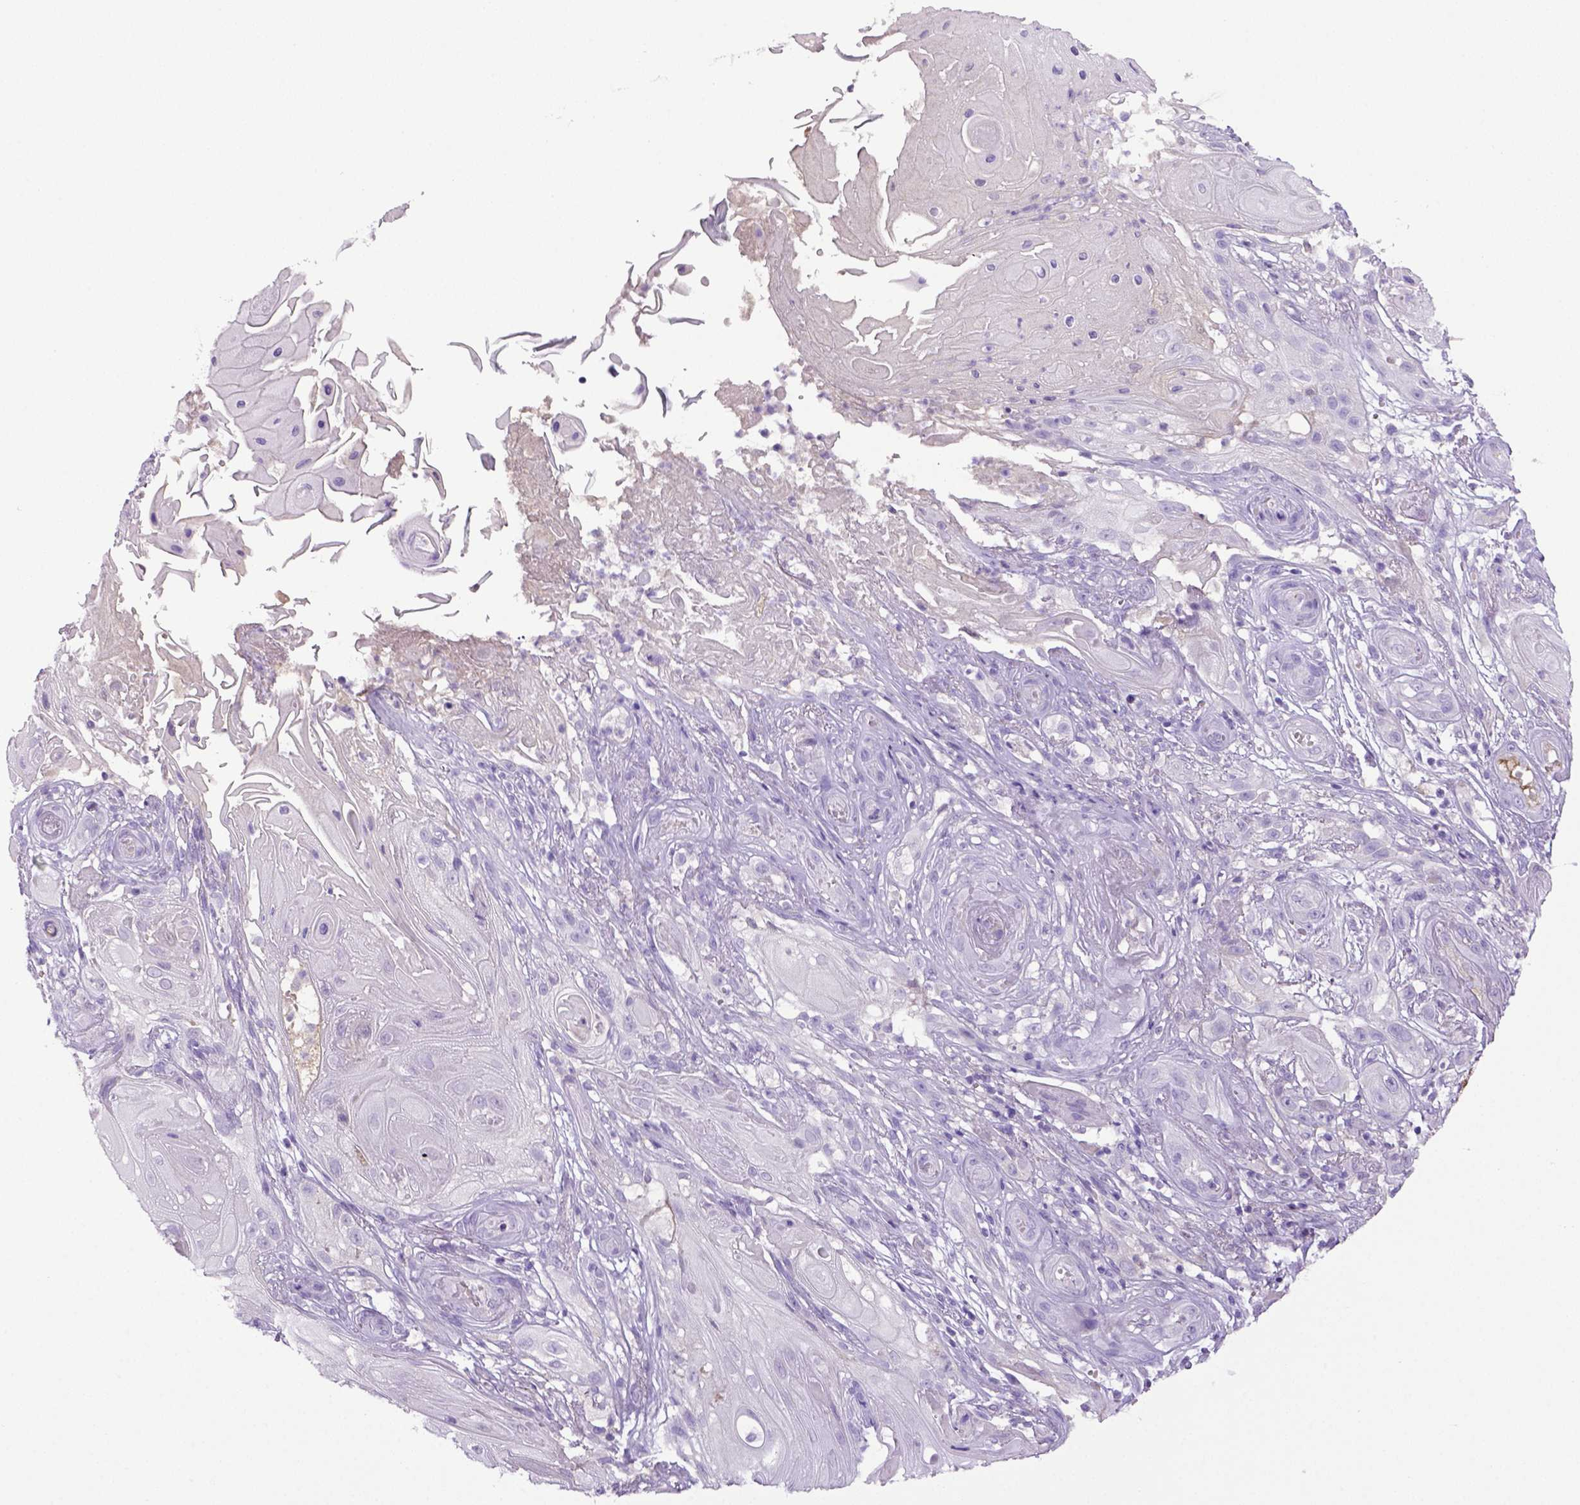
{"staining": {"intensity": "negative", "quantity": "none", "location": "none"}, "tissue": "skin cancer", "cell_type": "Tumor cells", "image_type": "cancer", "snomed": [{"axis": "morphology", "description": "Squamous cell carcinoma, NOS"}, {"axis": "topography", "description": "Skin"}], "caption": "DAB immunohistochemical staining of human skin squamous cell carcinoma reveals no significant positivity in tumor cells.", "gene": "ITIH4", "patient": {"sex": "male", "age": 62}}